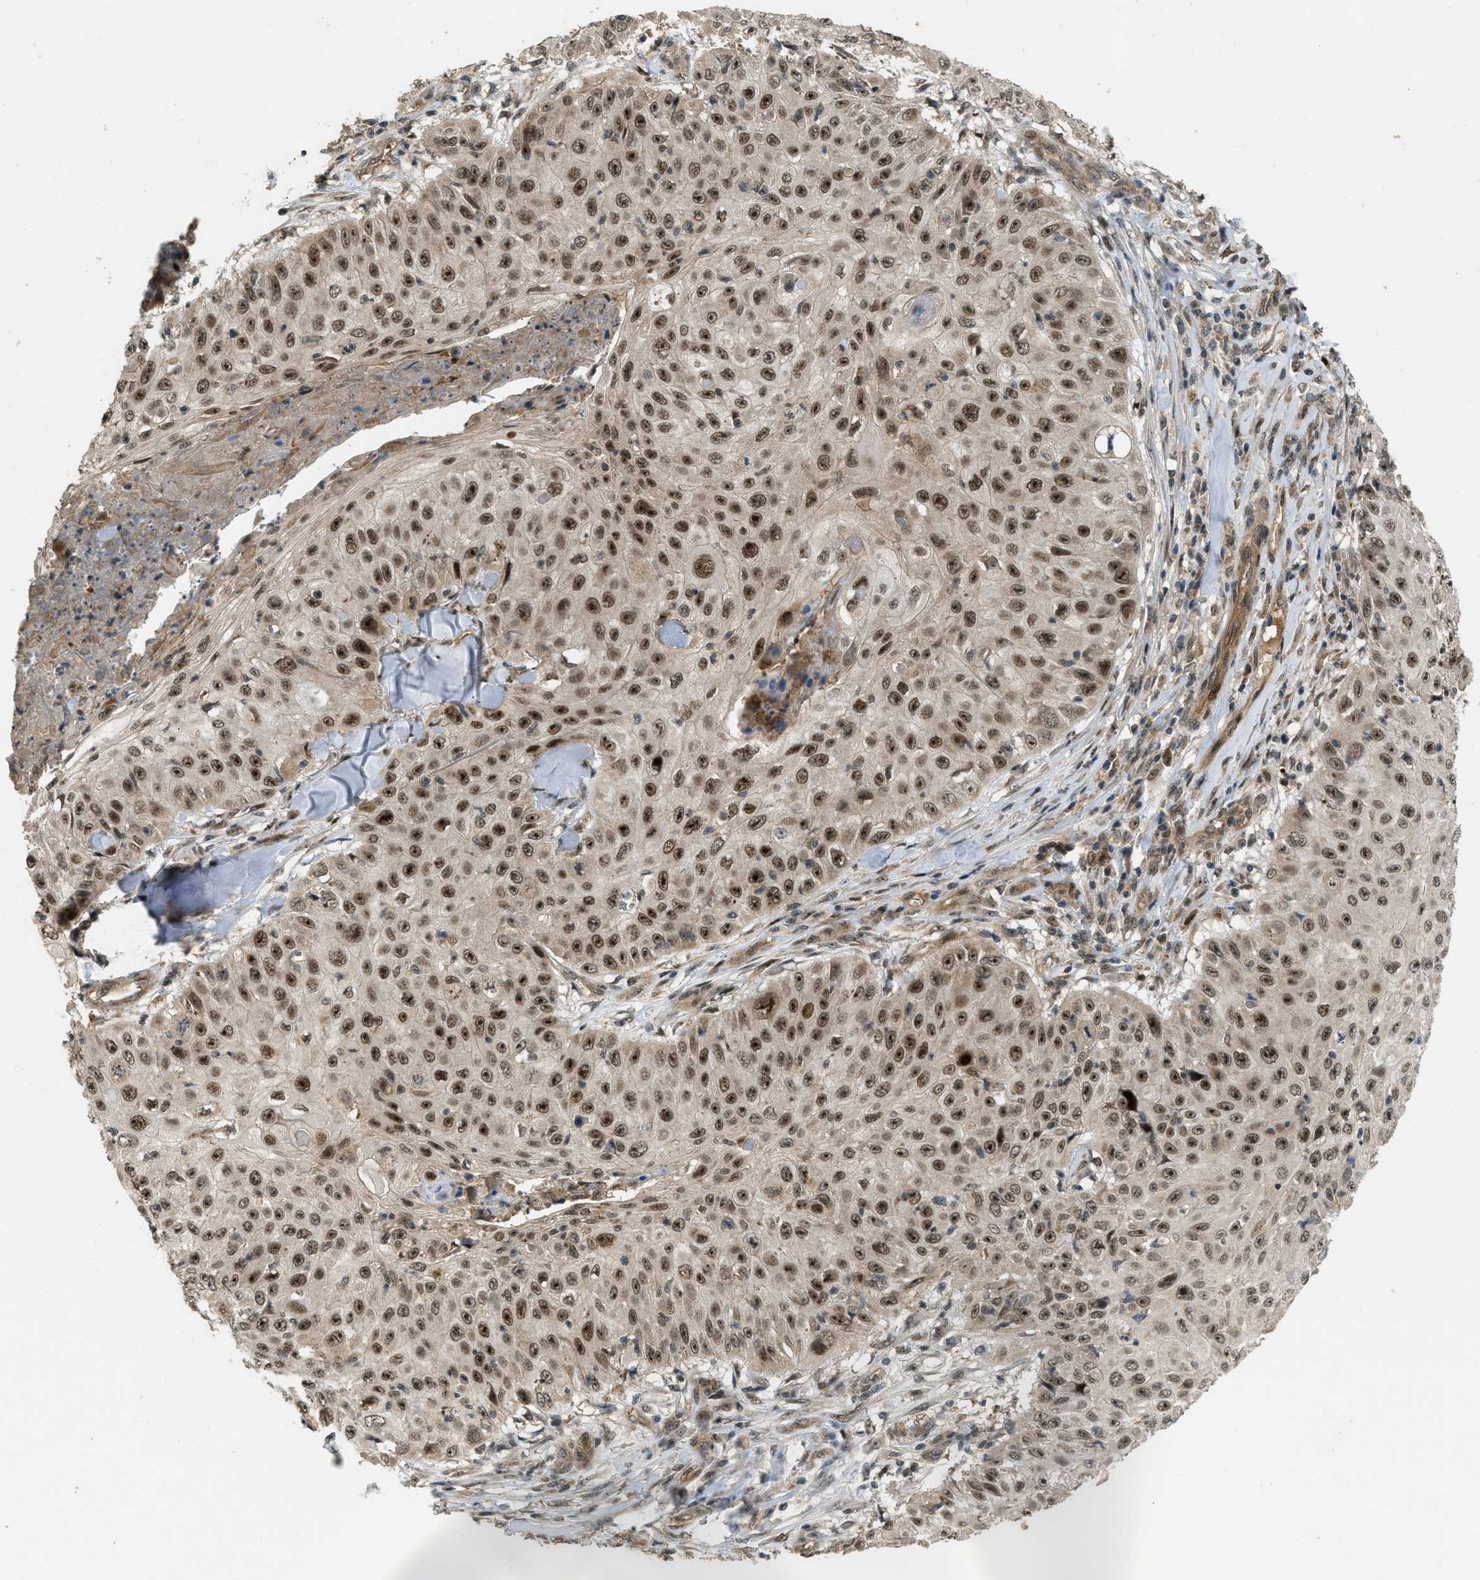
{"staining": {"intensity": "moderate", "quantity": ">75%", "location": "nuclear"}, "tissue": "skin cancer", "cell_type": "Tumor cells", "image_type": "cancer", "snomed": [{"axis": "morphology", "description": "Squamous cell carcinoma, NOS"}, {"axis": "topography", "description": "Skin"}], "caption": "Brown immunohistochemical staining in skin cancer displays moderate nuclear expression in approximately >75% of tumor cells.", "gene": "GET1", "patient": {"sex": "male", "age": 86}}